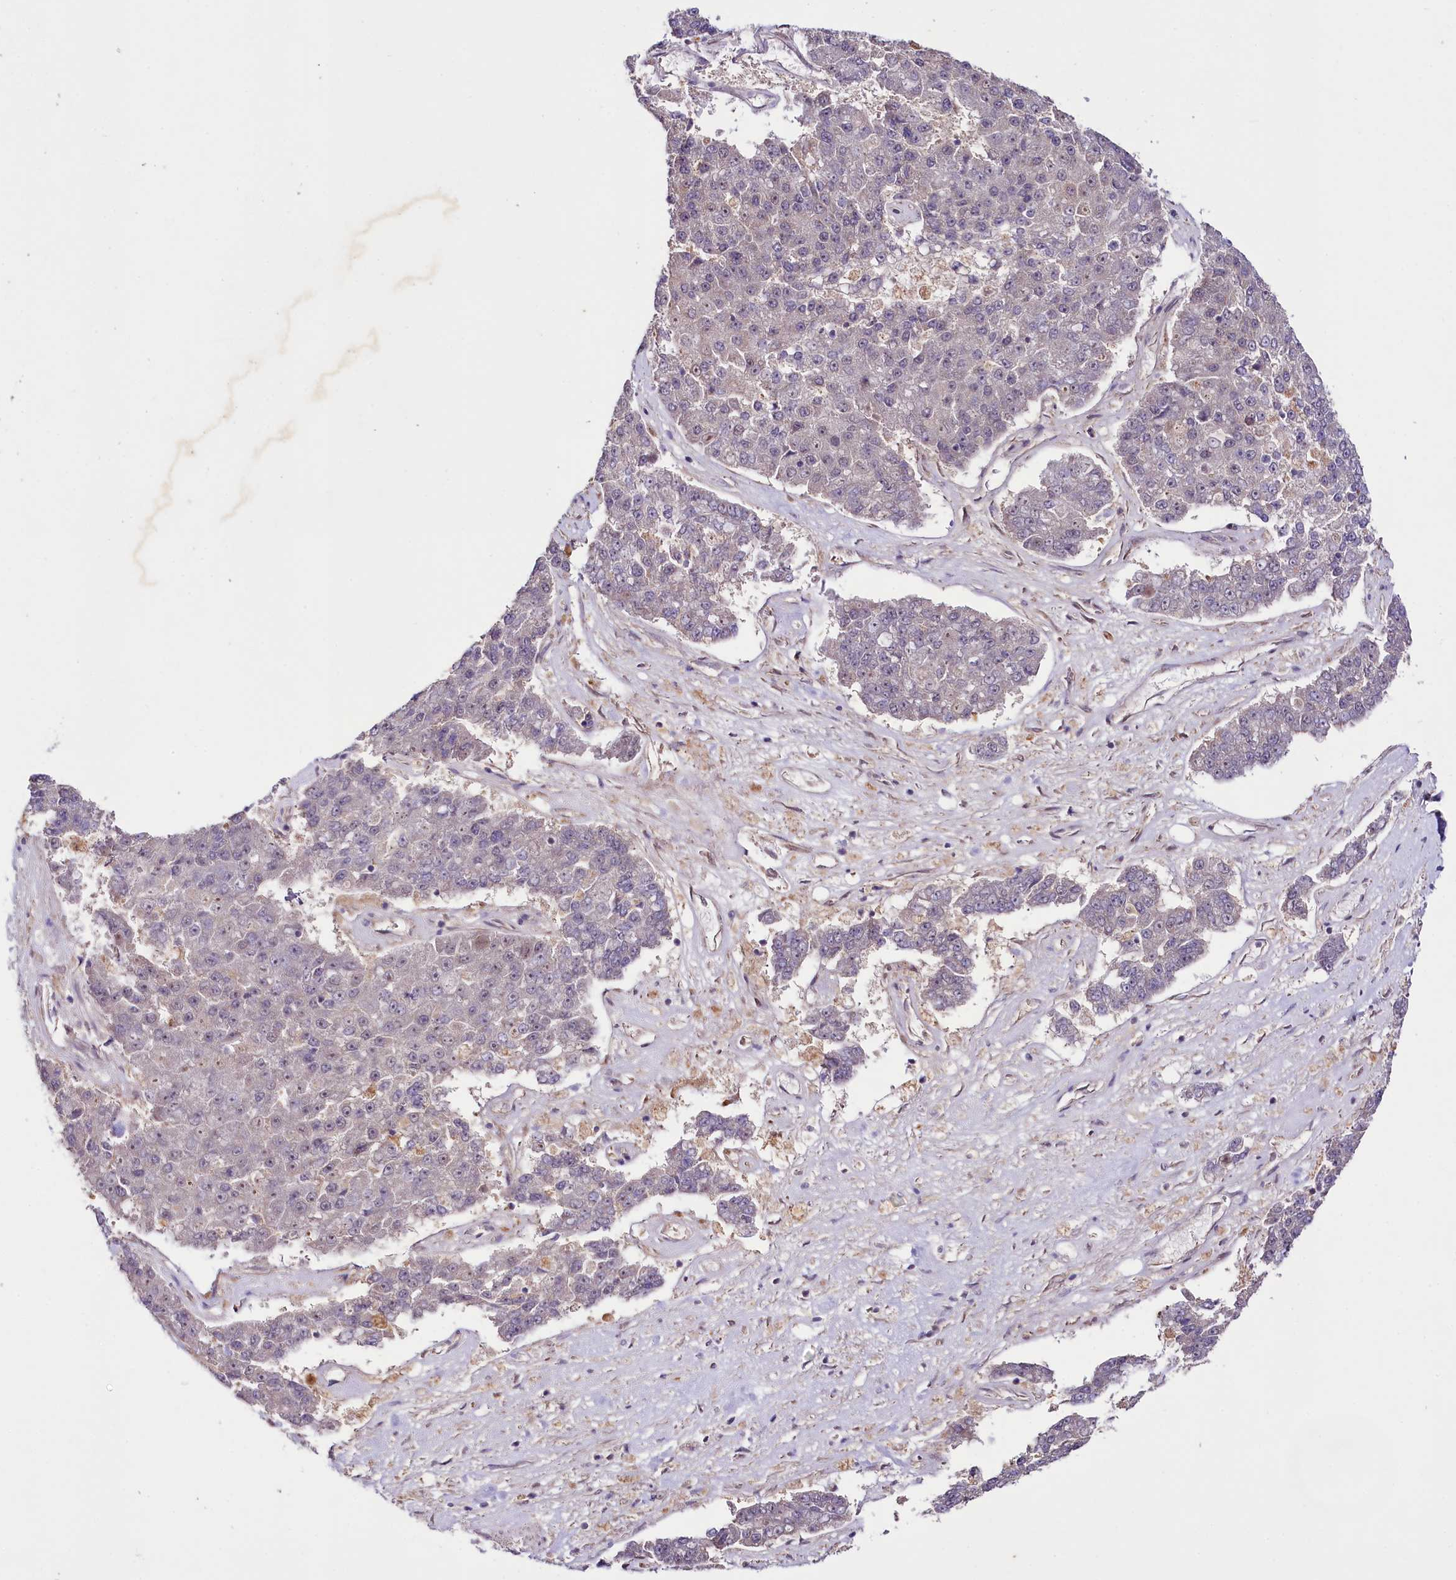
{"staining": {"intensity": "weak", "quantity": "<25%", "location": "nuclear"}, "tissue": "pancreatic cancer", "cell_type": "Tumor cells", "image_type": "cancer", "snomed": [{"axis": "morphology", "description": "Adenocarcinoma, NOS"}, {"axis": "topography", "description": "Pancreas"}], "caption": "Tumor cells show no significant protein positivity in adenocarcinoma (pancreatic).", "gene": "PHLDB1", "patient": {"sex": "male", "age": 50}}